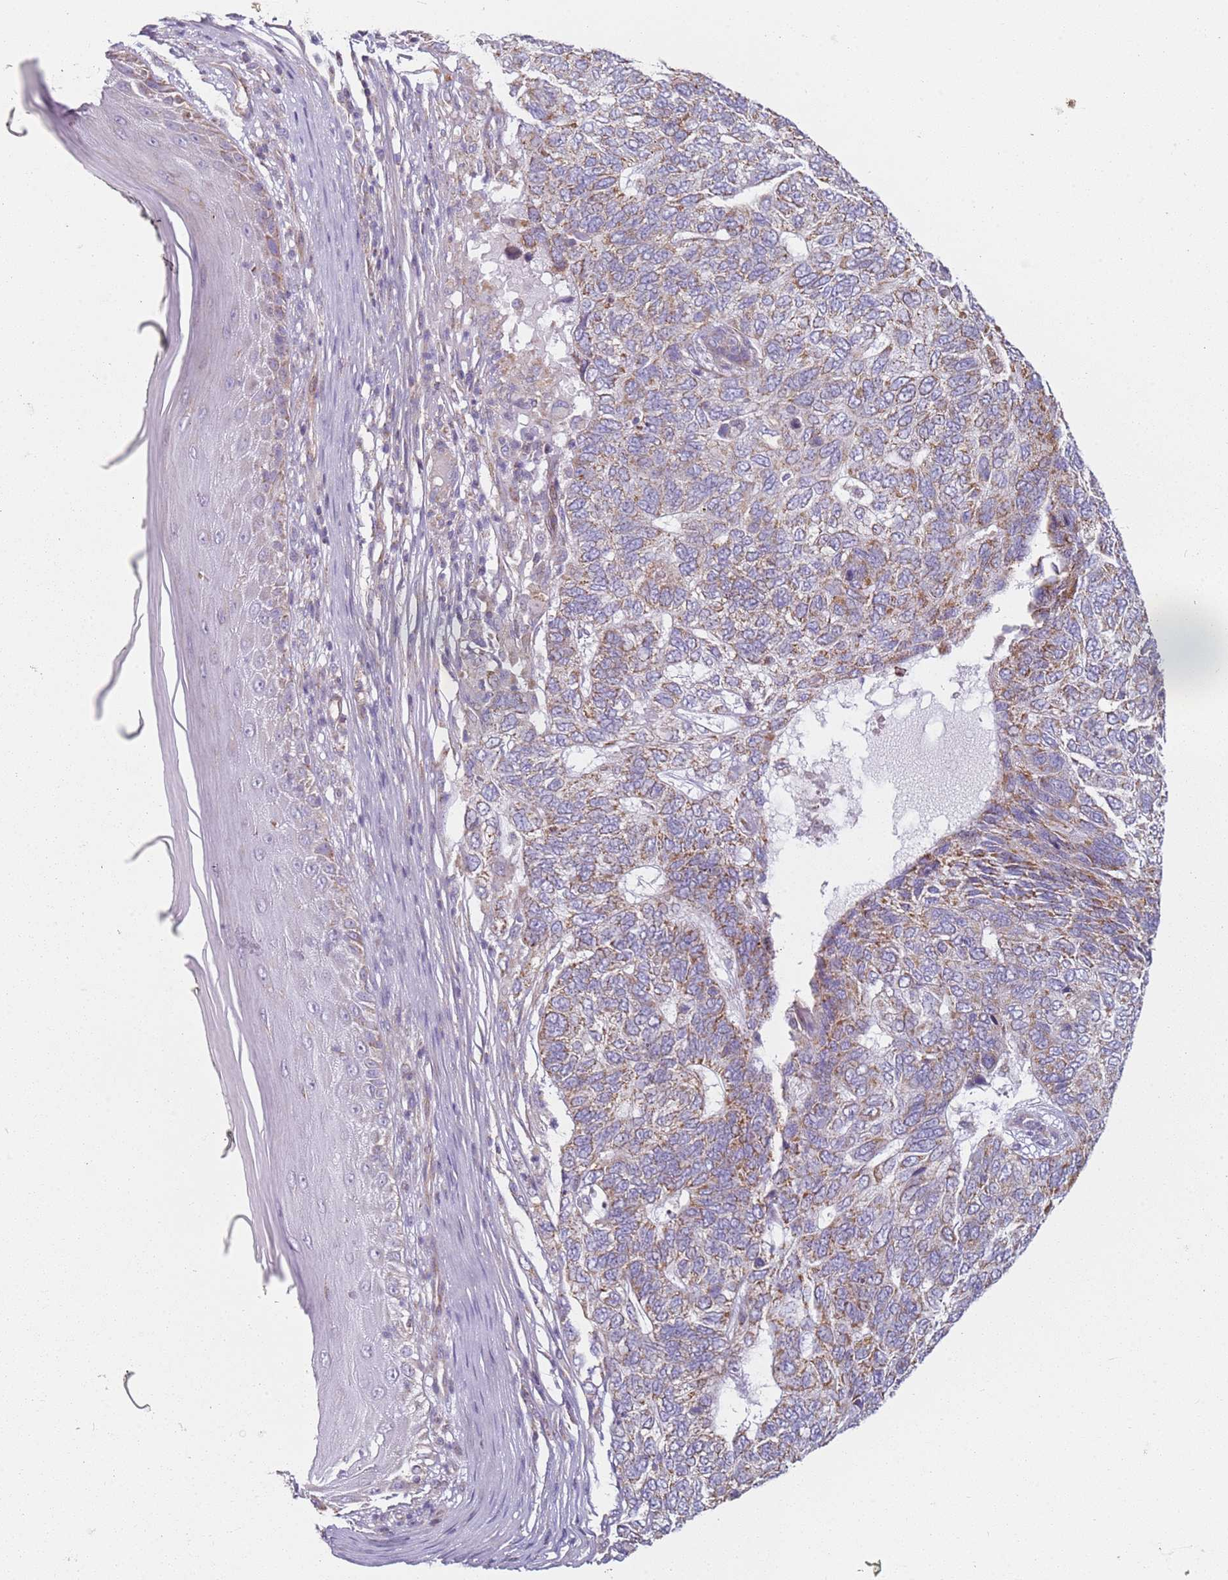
{"staining": {"intensity": "moderate", "quantity": ">75%", "location": "cytoplasmic/membranous"}, "tissue": "skin cancer", "cell_type": "Tumor cells", "image_type": "cancer", "snomed": [{"axis": "morphology", "description": "Basal cell carcinoma"}, {"axis": "topography", "description": "Skin"}], "caption": "Immunohistochemistry (IHC) of human skin cancer (basal cell carcinoma) exhibits medium levels of moderate cytoplasmic/membranous positivity in approximately >75% of tumor cells.", "gene": "ALS2", "patient": {"sex": "female", "age": 65}}